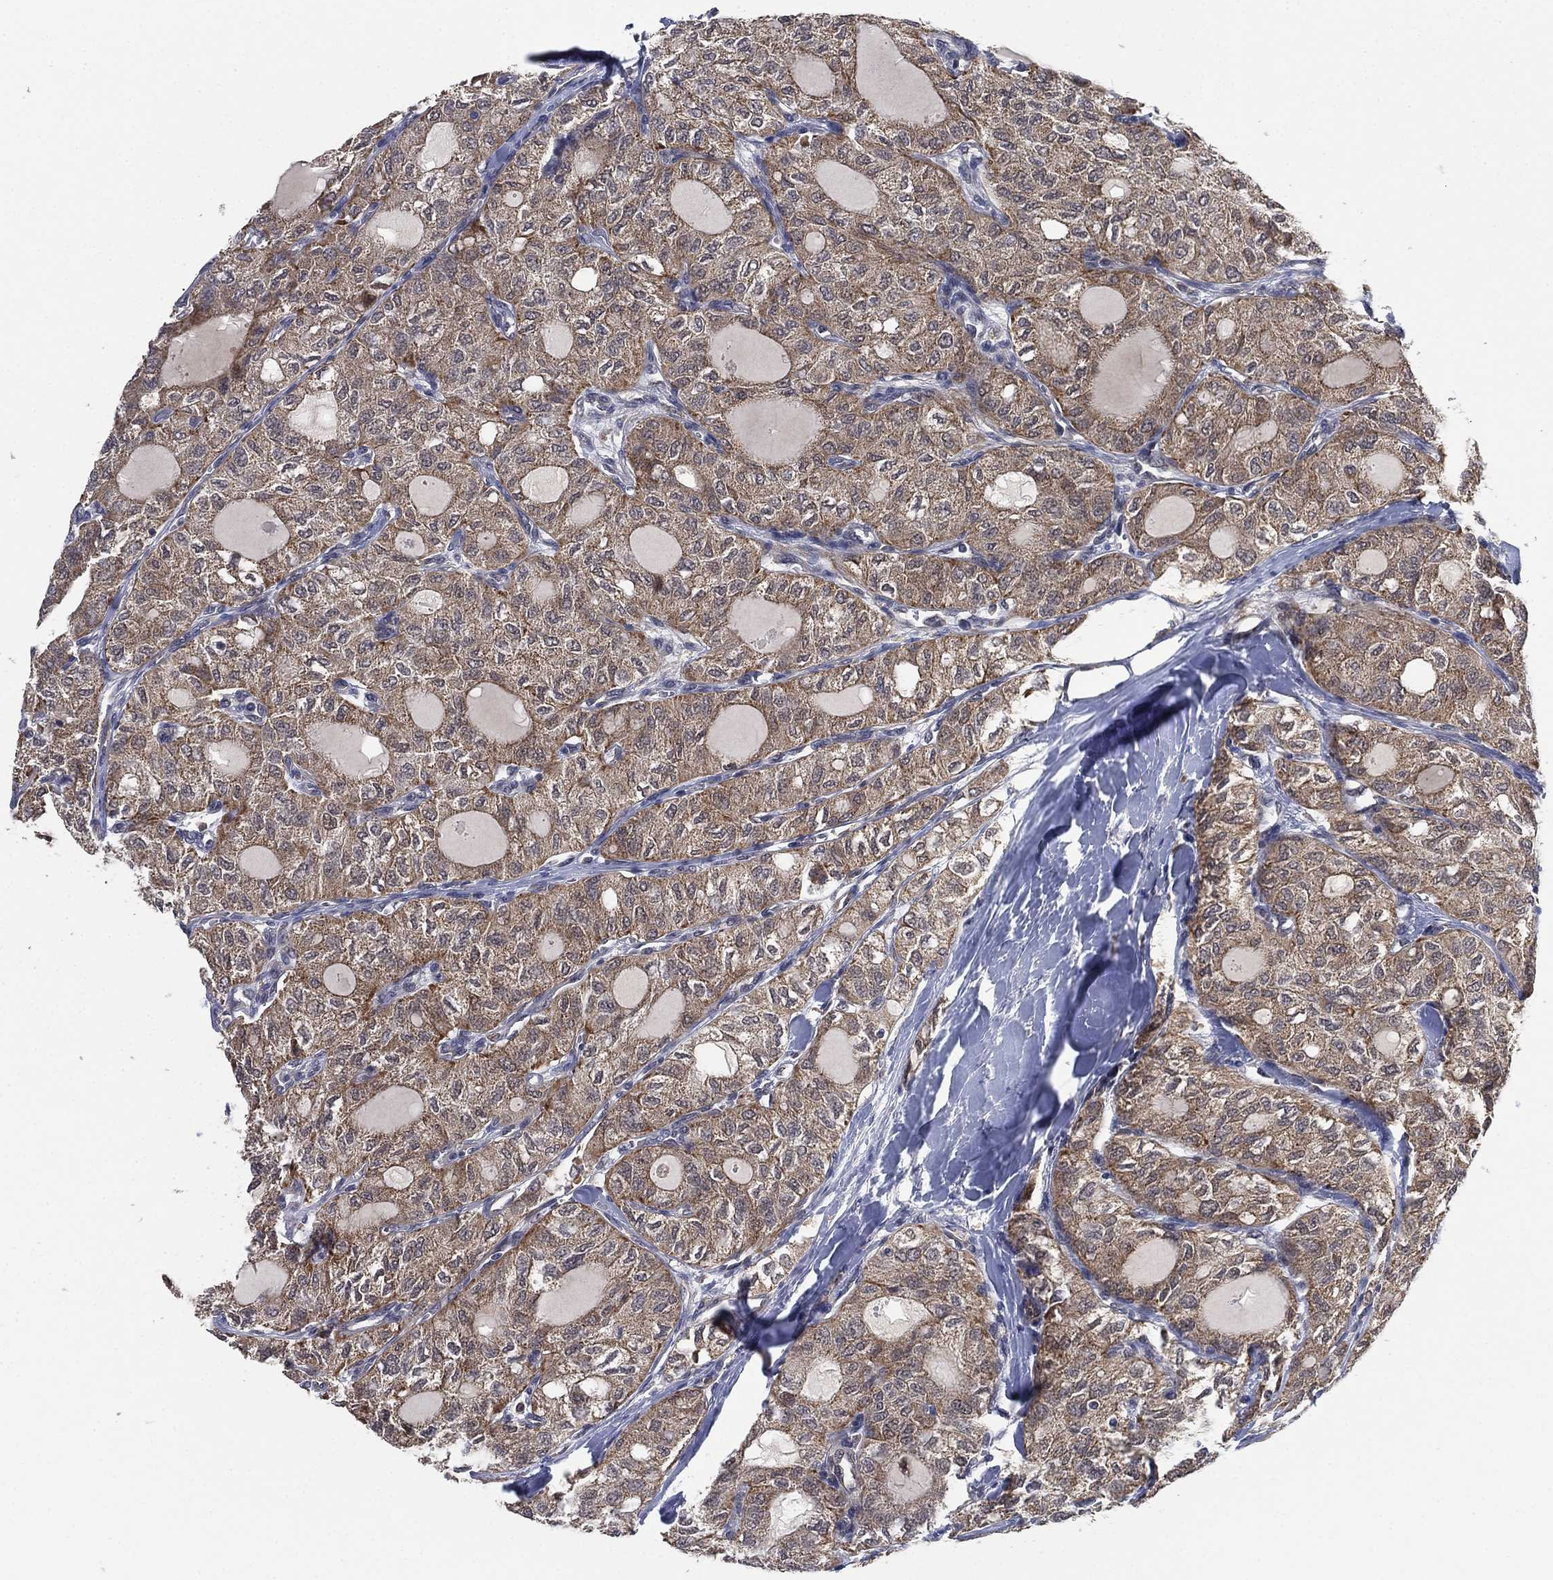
{"staining": {"intensity": "moderate", "quantity": ">75%", "location": "cytoplasmic/membranous"}, "tissue": "thyroid cancer", "cell_type": "Tumor cells", "image_type": "cancer", "snomed": [{"axis": "morphology", "description": "Follicular adenoma carcinoma, NOS"}, {"axis": "topography", "description": "Thyroid gland"}], "caption": "Thyroid cancer (follicular adenoma carcinoma) stained for a protein (brown) shows moderate cytoplasmic/membranous positive staining in approximately >75% of tumor cells.", "gene": "FES", "patient": {"sex": "male", "age": 75}}